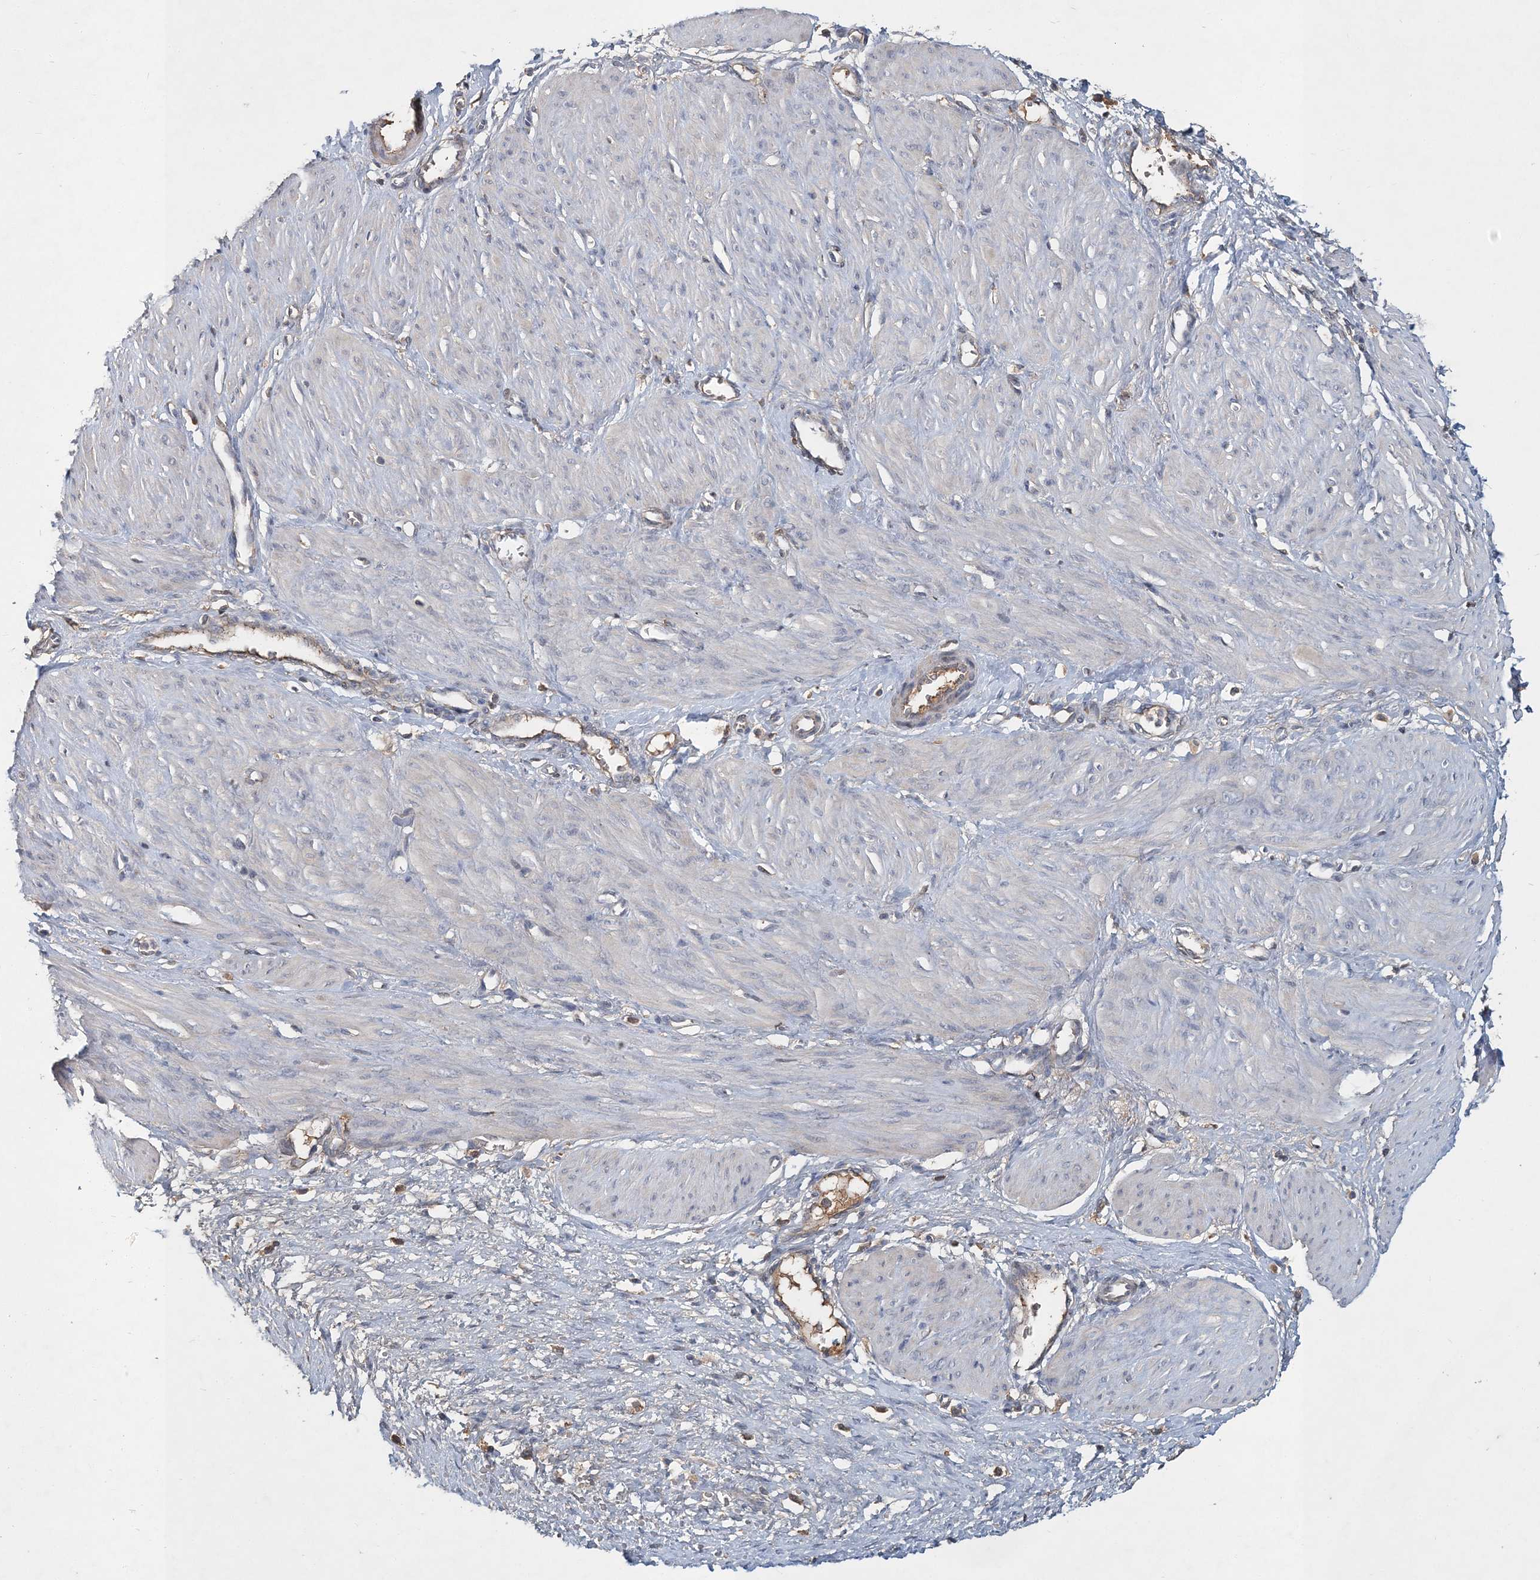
{"staining": {"intensity": "negative", "quantity": "none", "location": "none"}, "tissue": "smooth muscle", "cell_type": "Smooth muscle cells", "image_type": "normal", "snomed": [{"axis": "morphology", "description": "Normal tissue, NOS"}, {"axis": "topography", "description": "Endometrium"}], "caption": "DAB immunohistochemical staining of normal smooth muscle displays no significant staining in smooth muscle cells. (DAB immunohistochemistry (IHC), high magnification).", "gene": "RNF25", "patient": {"sex": "female", "age": 33}}